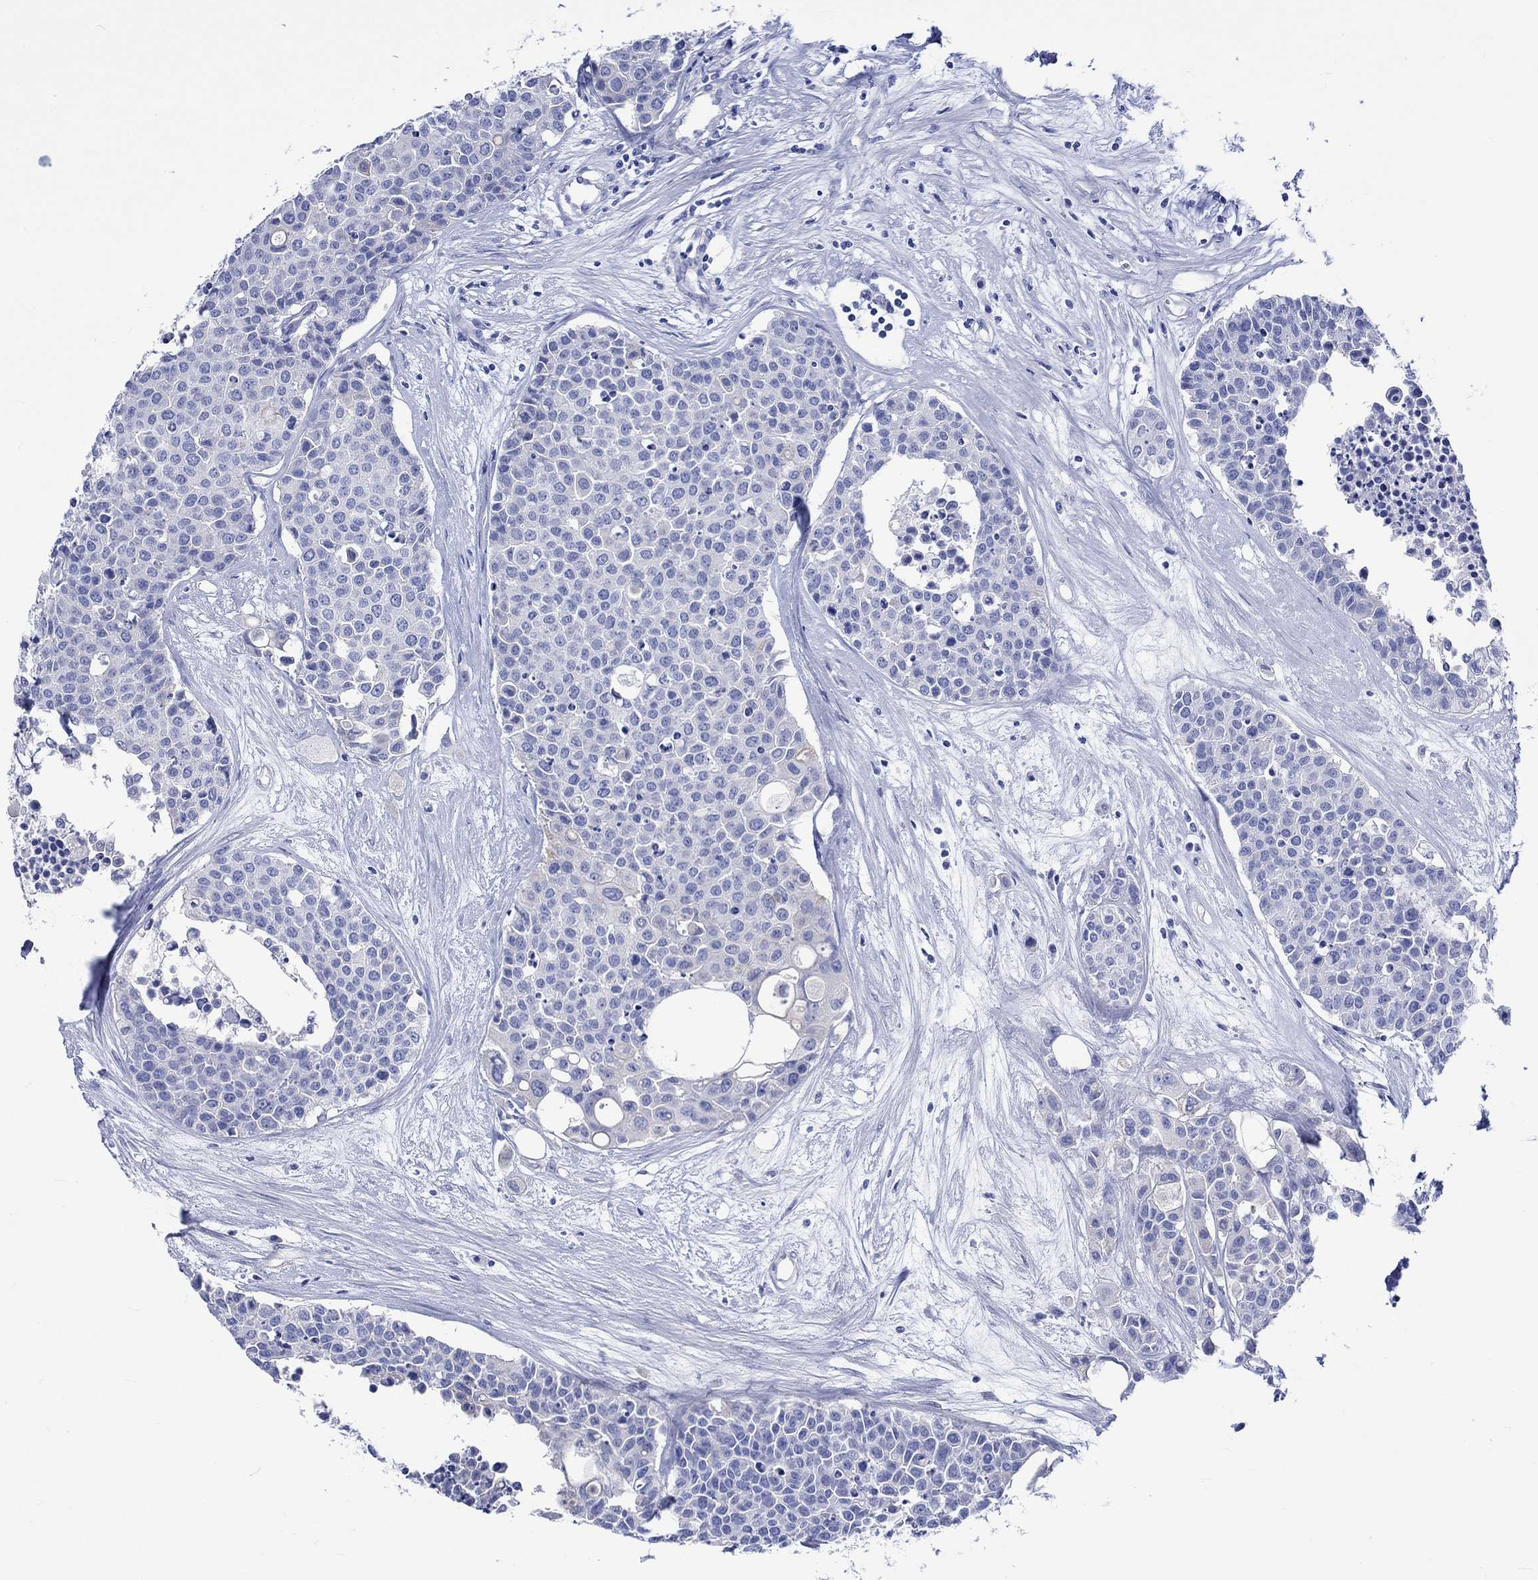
{"staining": {"intensity": "negative", "quantity": "none", "location": "none"}, "tissue": "carcinoid", "cell_type": "Tumor cells", "image_type": "cancer", "snomed": [{"axis": "morphology", "description": "Carcinoid, malignant, NOS"}, {"axis": "topography", "description": "Colon"}], "caption": "Tumor cells are negative for protein expression in human carcinoid. (DAB immunohistochemistry (IHC) with hematoxylin counter stain).", "gene": "HARBI1", "patient": {"sex": "male", "age": 81}}